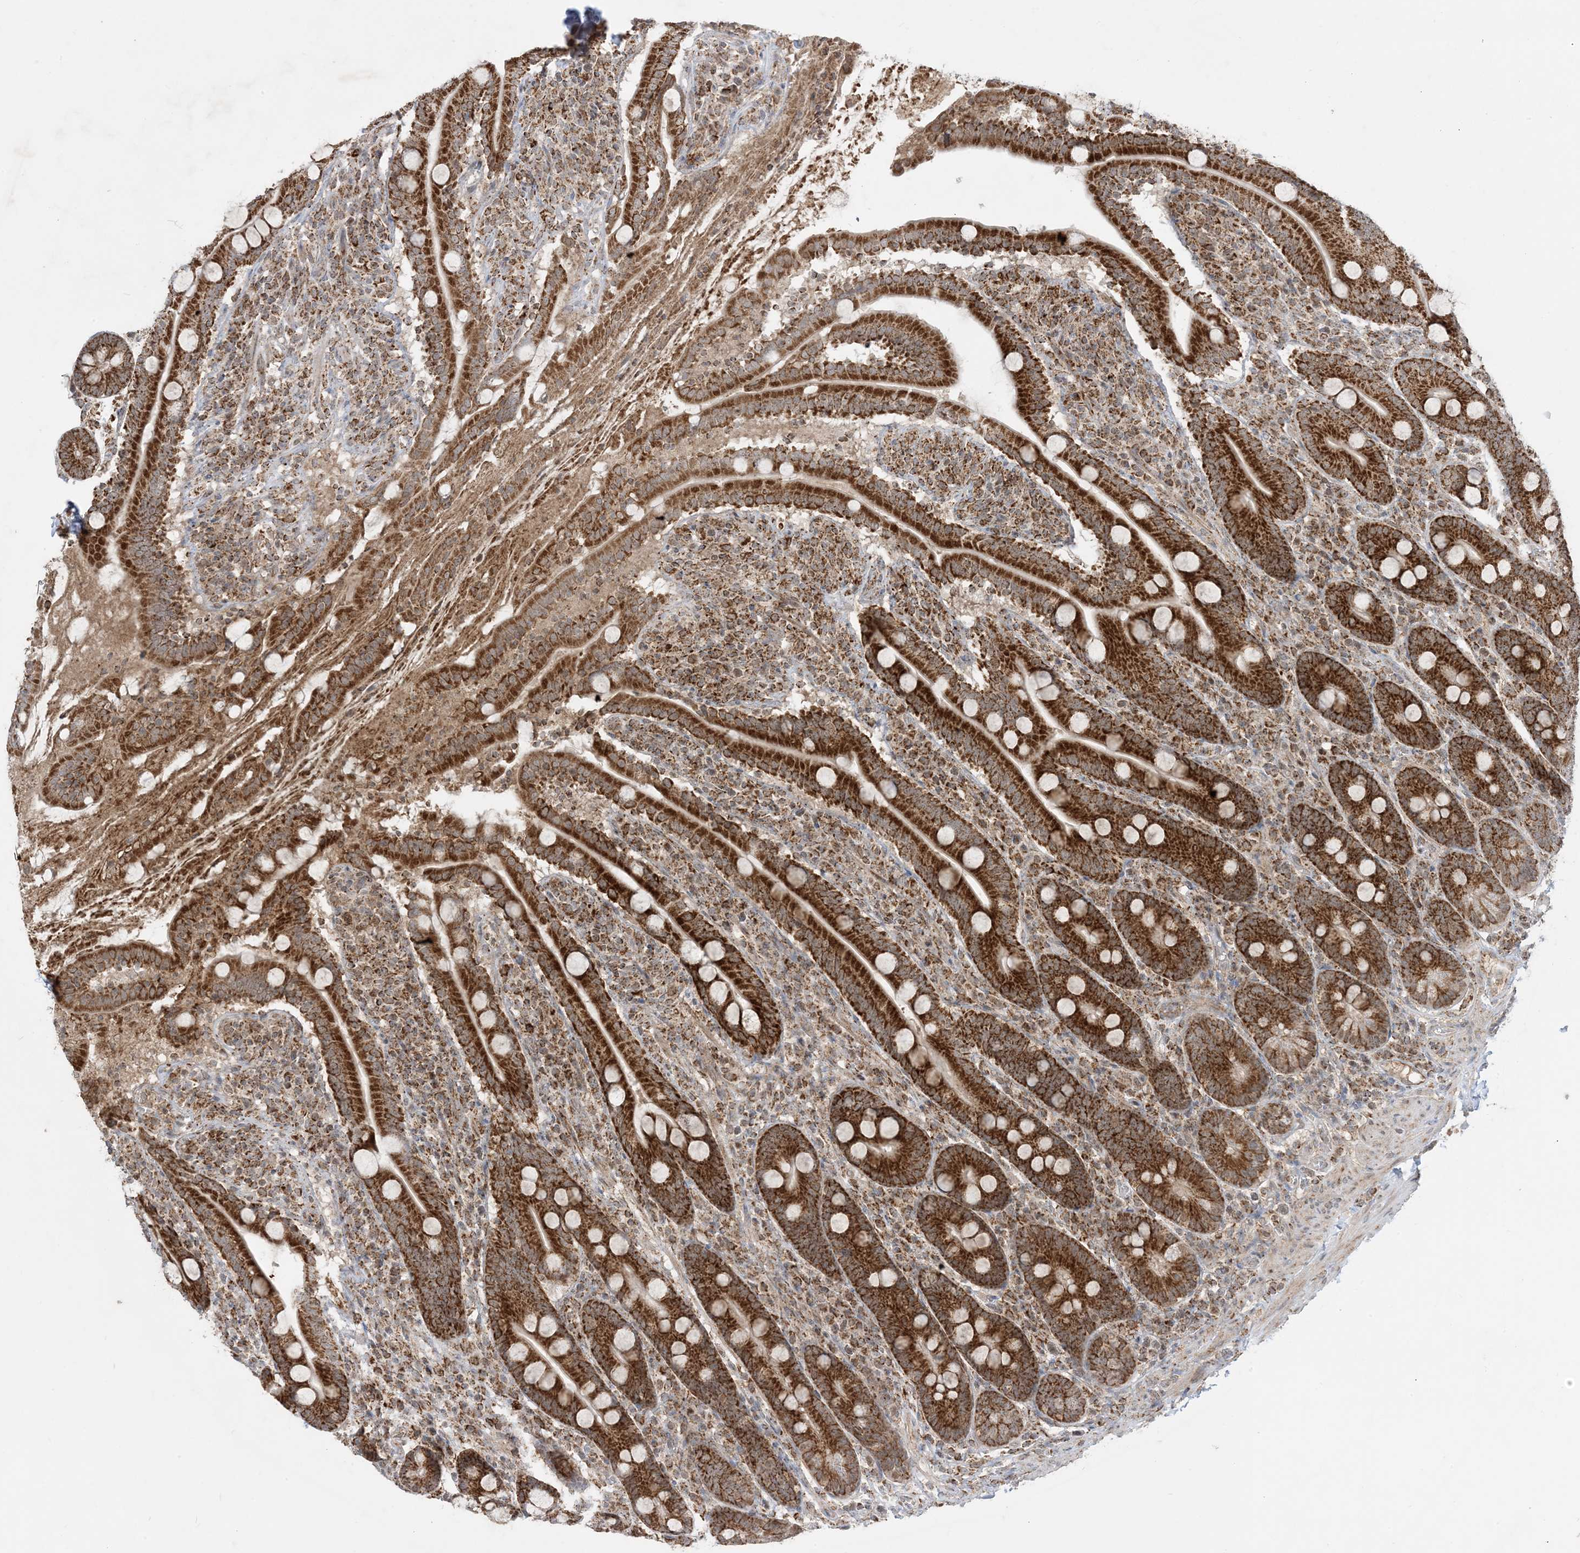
{"staining": {"intensity": "strong", "quantity": ">75%", "location": "cytoplasmic/membranous"}, "tissue": "duodenum", "cell_type": "Glandular cells", "image_type": "normal", "snomed": [{"axis": "morphology", "description": "Normal tissue, NOS"}, {"axis": "topography", "description": "Duodenum"}], "caption": "Protein analysis of normal duodenum demonstrates strong cytoplasmic/membranous positivity in approximately >75% of glandular cells. Immunohistochemistry (ihc) stains the protein in brown and the nuclei are stained blue.", "gene": "NDUFAF3", "patient": {"sex": "male", "age": 35}}